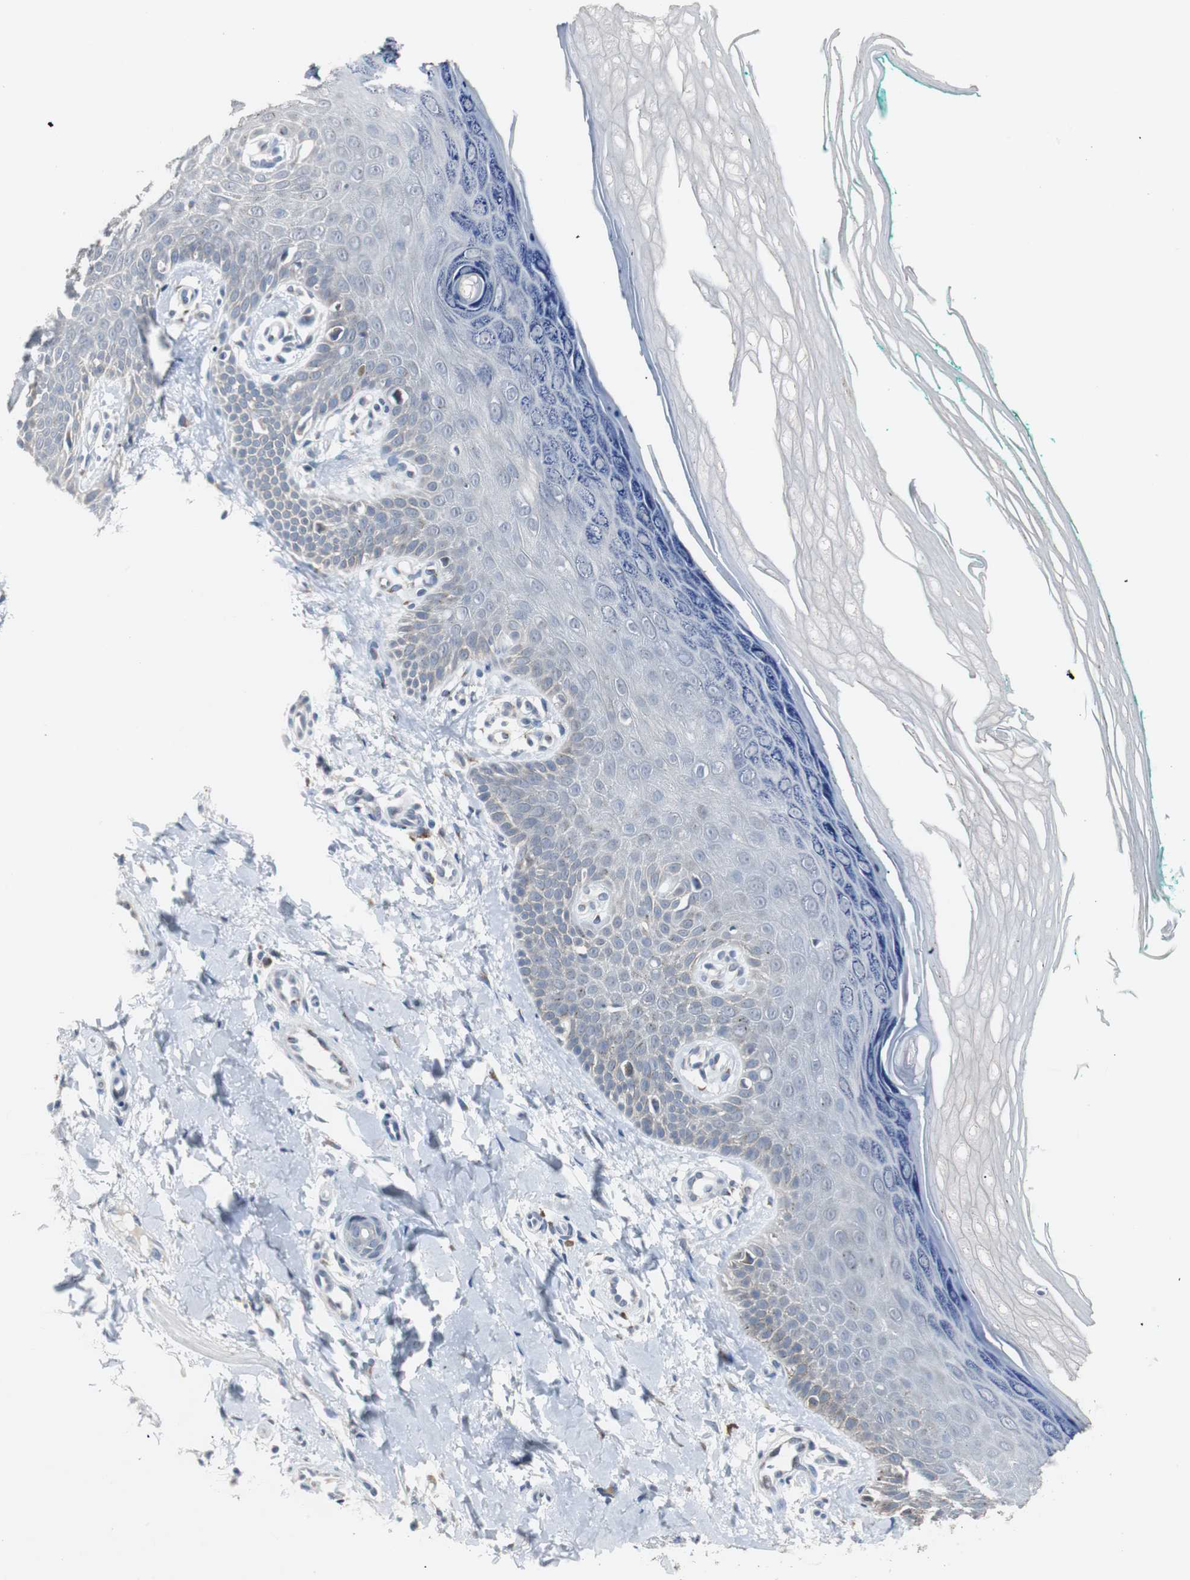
{"staining": {"intensity": "negative", "quantity": "none", "location": "none"}, "tissue": "skin", "cell_type": "Fibroblasts", "image_type": "normal", "snomed": [{"axis": "morphology", "description": "Normal tissue, NOS"}, {"axis": "topography", "description": "Skin"}], "caption": "Immunohistochemistry (IHC) of benign human skin exhibits no staining in fibroblasts.", "gene": "SOX30", "patient": {"sex": "male", "age": 26}}